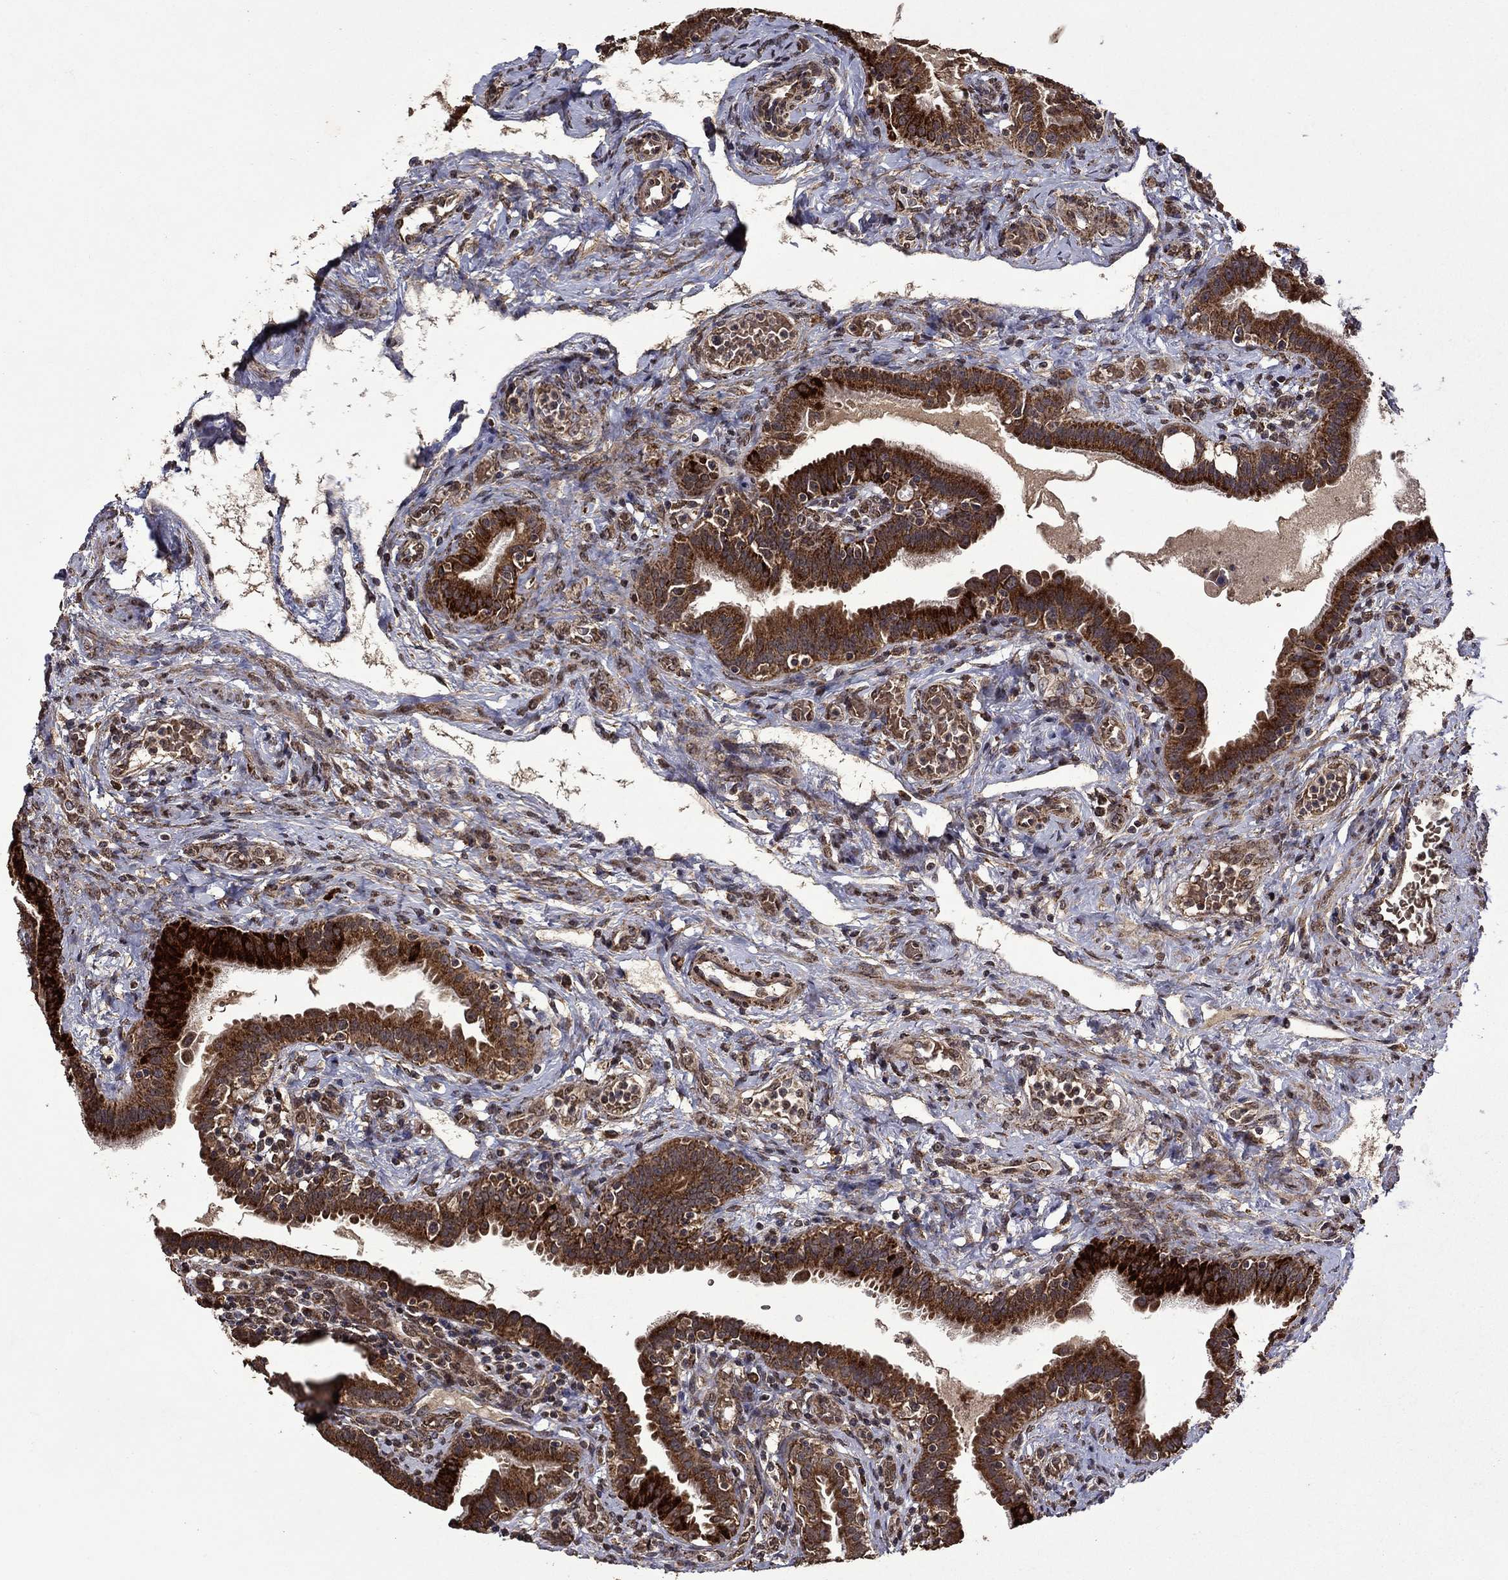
{"staining": {"intensity": "strong", "quantity": ">75%", "location": "cytoplasmic/membranous"}, "tissue": "fallopian tube", "cell_type": "Glandular cells", "image_type": "normal", "snomed": [{"axis": "morphology", "description": "Normal tissue, NOS"}, {"axis": "topography", "description": "Fallopian tube"}, {"axis": "topography", "description": "Ovary"}], "caption": "Approximately >75% of glandular cells in unremarkable fallopian tube show strong cytoplasmic/membranous protein expression as visualized by brown immunohistochemical staining.", "gene": "ITM2B", "patient": {"sex": "female", "age": 41}}